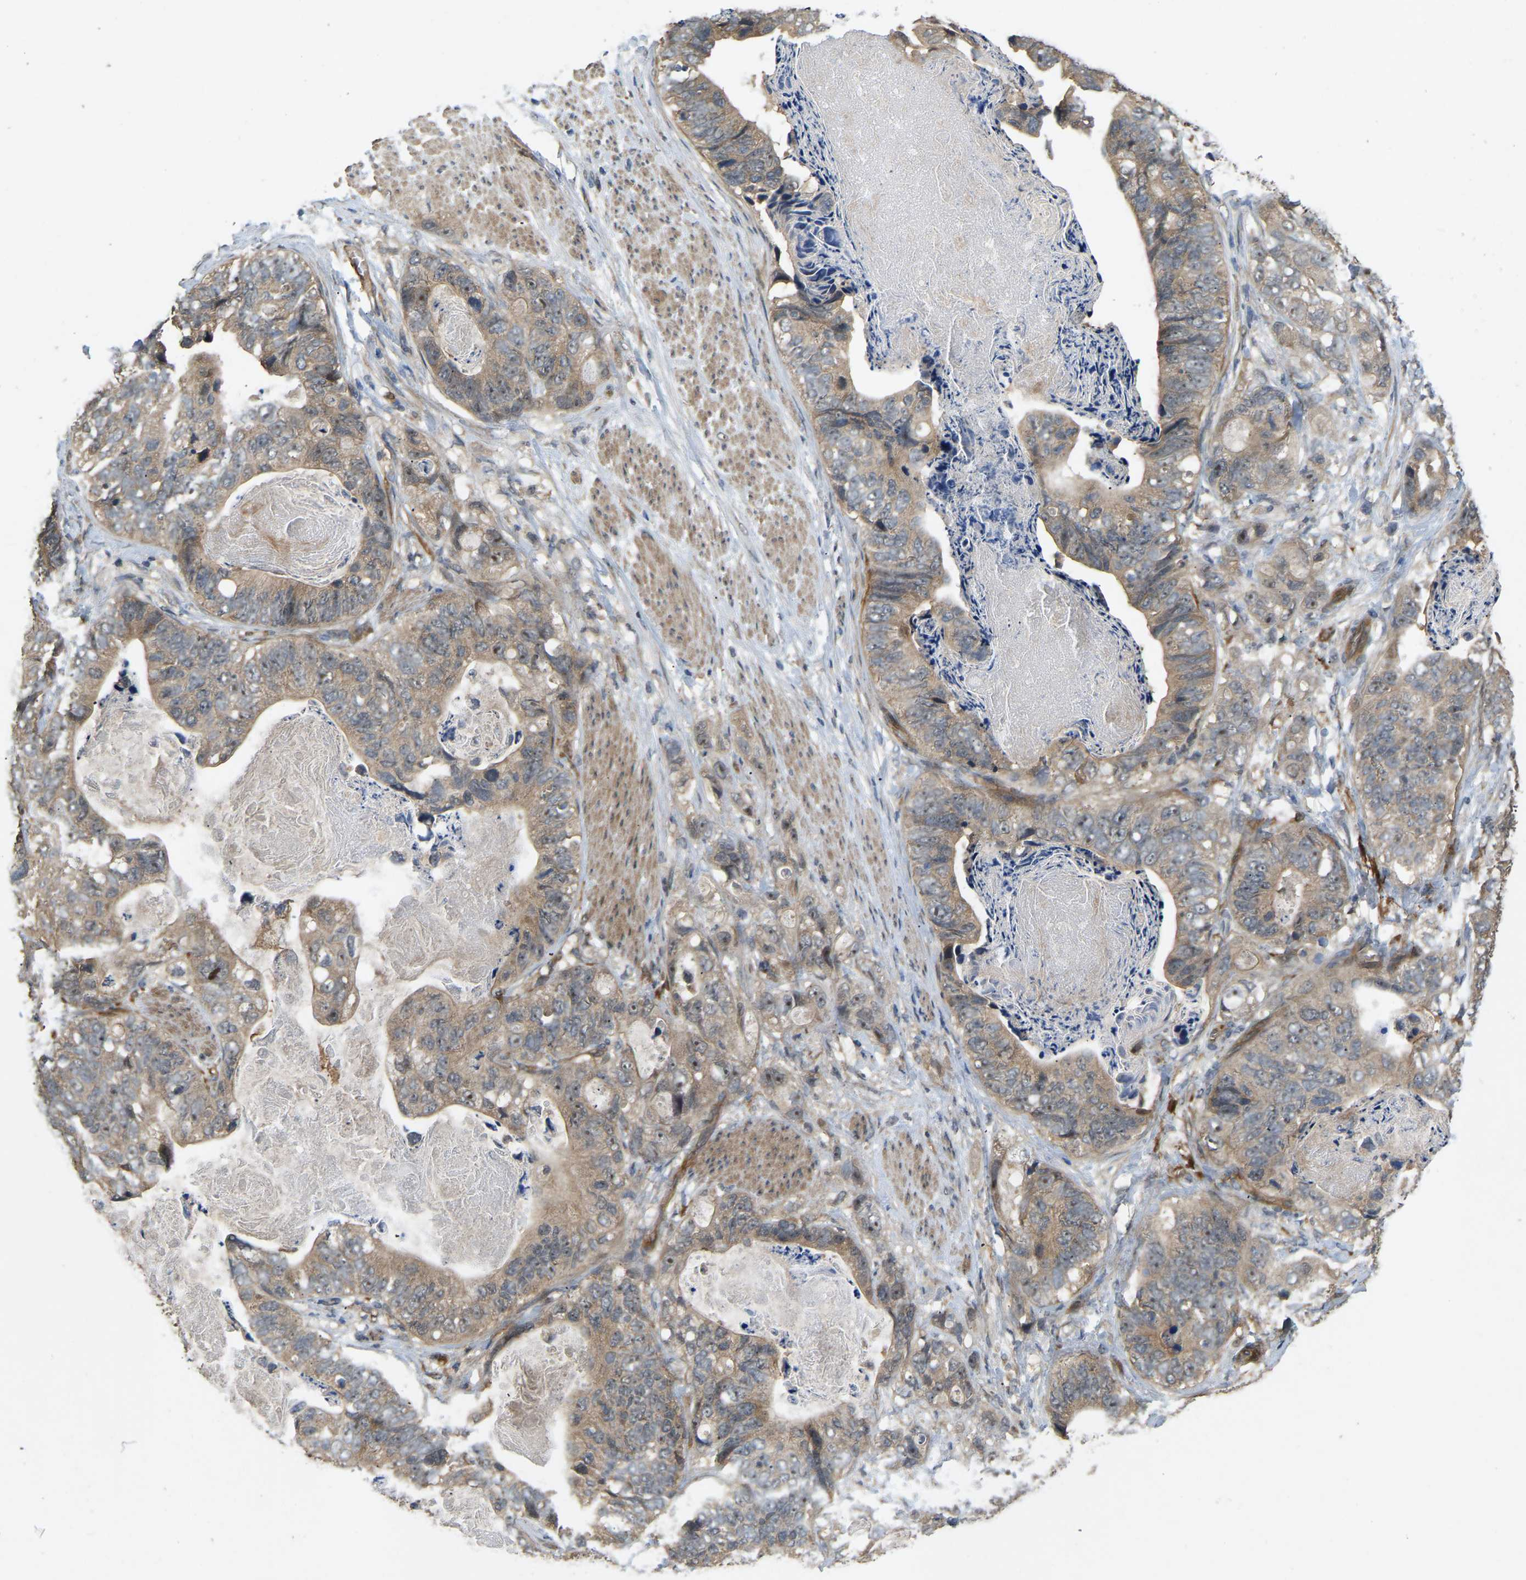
{"staining": {"intensity": "weak", "quantity": ">75%", "location": "cytoplasmic/membranous,nuclear"}, "tissue": "stomach cancer", "cell_type": "Tumor cells", "image_type": "cancer", "snomed": [{"axis": "morphology", "description": "Adenocarcinoma, NOS"}, {"axis": "topography", "description": "Stomach"}], "caption": "Adenocarcinoma (stomach) tissue exhibits weak cytoplasmic/membranous and nuclear staining in about >75% of tumor cells", "gene": "LIMK2", "patient": {"sex": "female", "age": 89}}